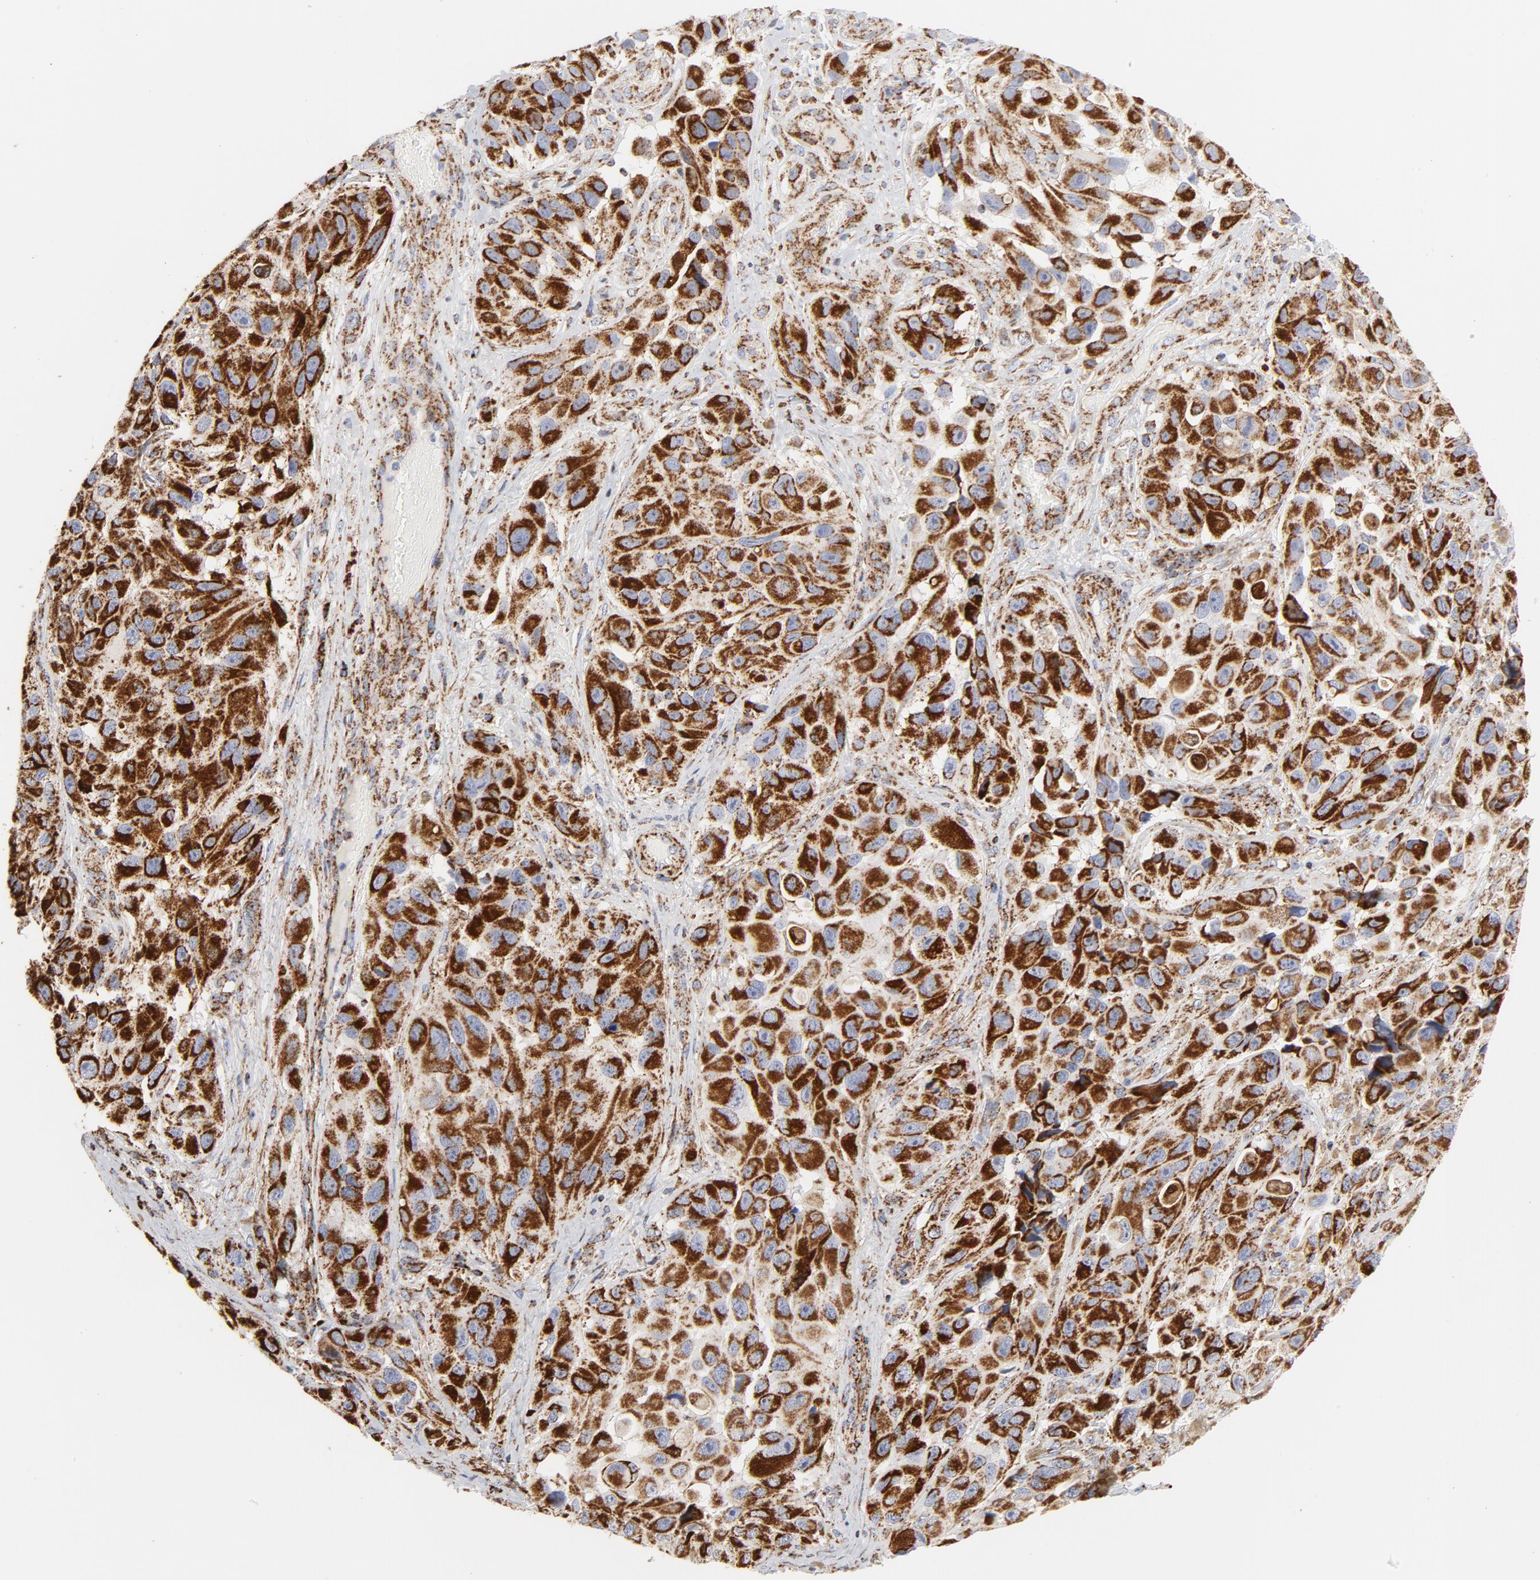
{"staining": {"intensity": "strong", "quantity": ">75%", "location": "cytoplasmic/membranous"}, "tissue": "melanoma", "cell_type": "Tumor cells", "image_type": "cancer", "snomed": [{"axis": "morphology", "description": "Malignant melanoma, NOS"}, {"axis": "topography", "description": "Skin"}], "caption": "Melanoma was stained to show a protein in brown. There is high levels of strong cytoplasmic/membranous expression in approximately >75% of tumor cells.", "gene": "CYCS", "patient": {"sex": "female", "age": 73}}